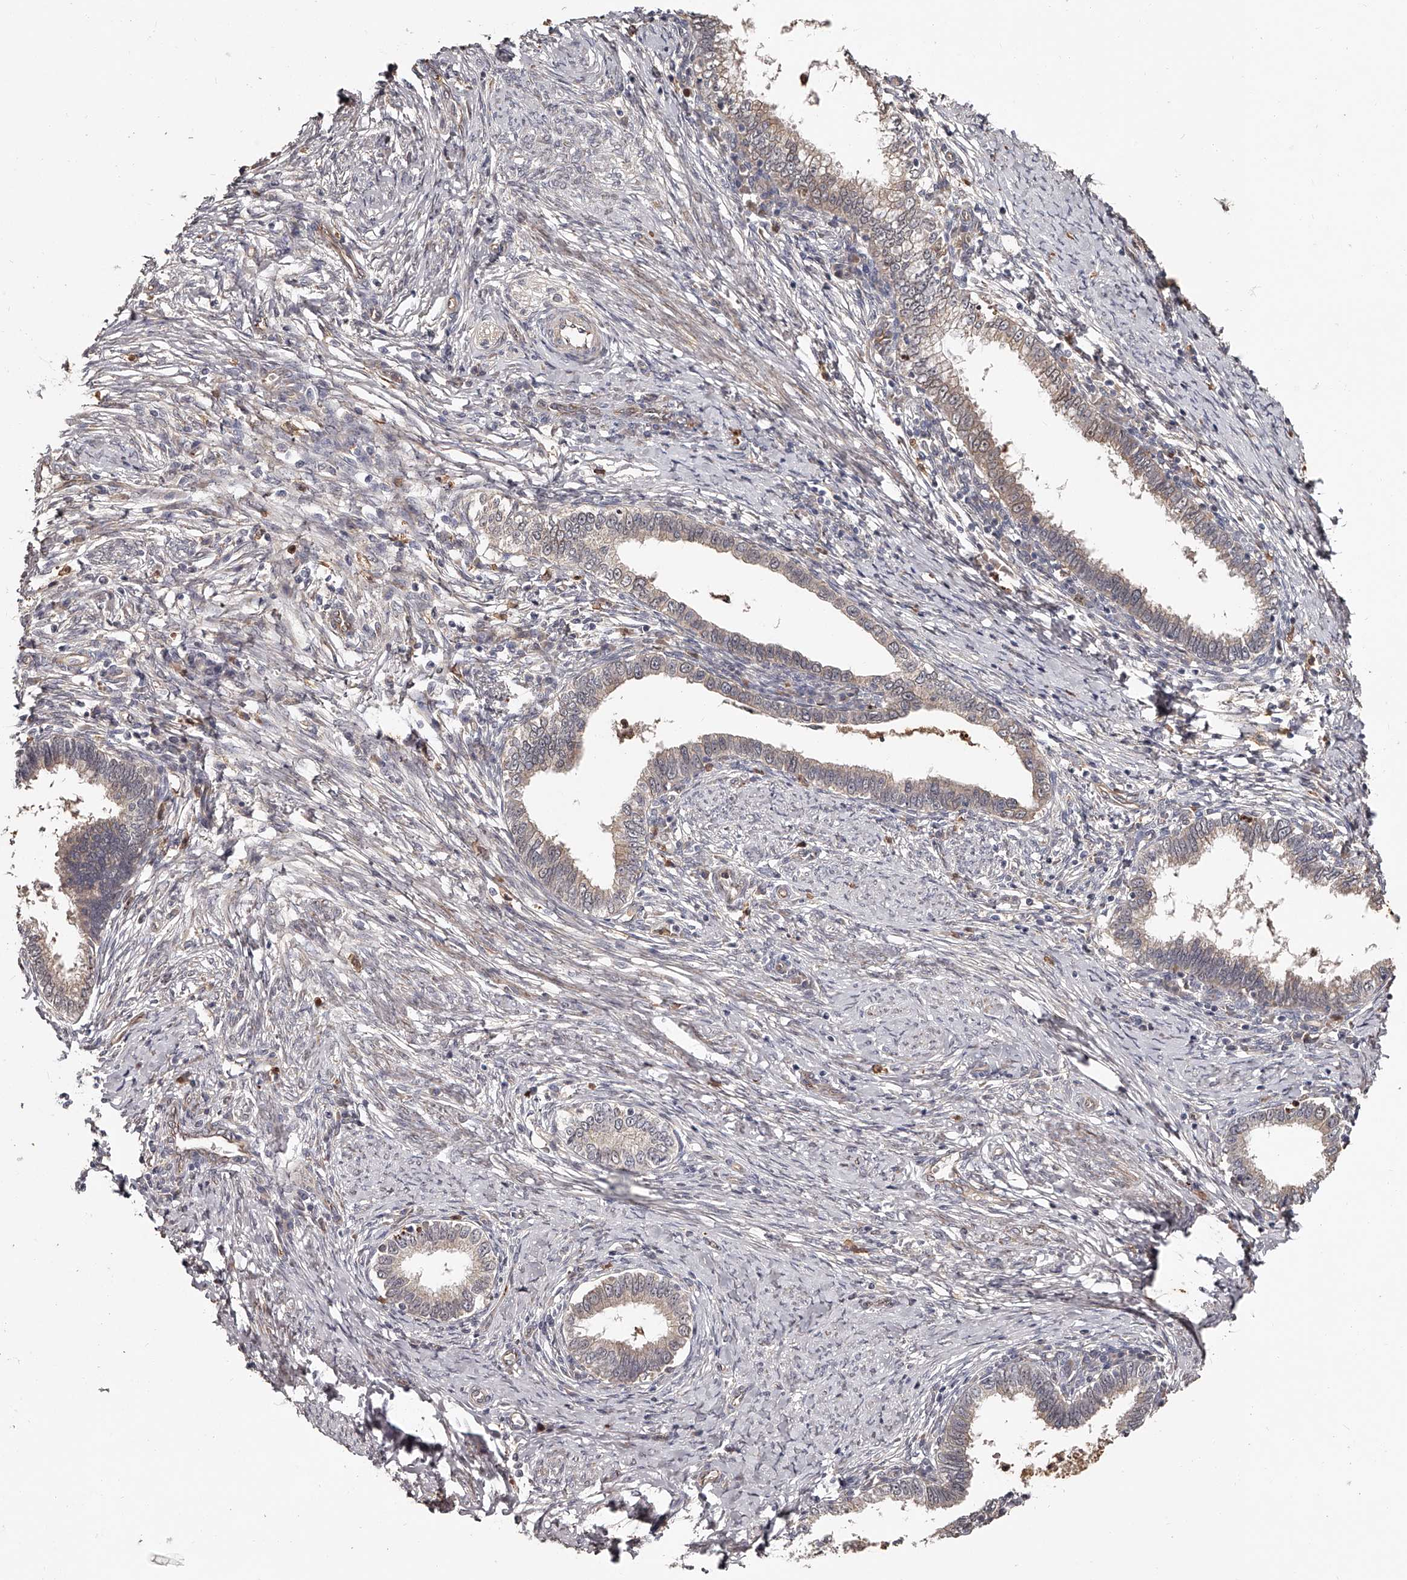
{"staining": {"intensity": "weak", "quantity": "25%-75%", "location": "cytoplasmic/membranous"}, "tissue": "cervical cancer", "cell_type": "Tumor cells", "image_type": "cancer", "snomed": [{"axis": "morphology", "description": "Adenocarcinoma, NOS"}, {"axis": "topography", "description": "Cervix"}], "caption": "Tumor cells display low levels of weak cytoplasmic/membranous positivity in about 25%-75% of cells in human cervical adenocarcinoma.", "gene": "URGCP", "patient": {"sex": "female", "age": 36}}